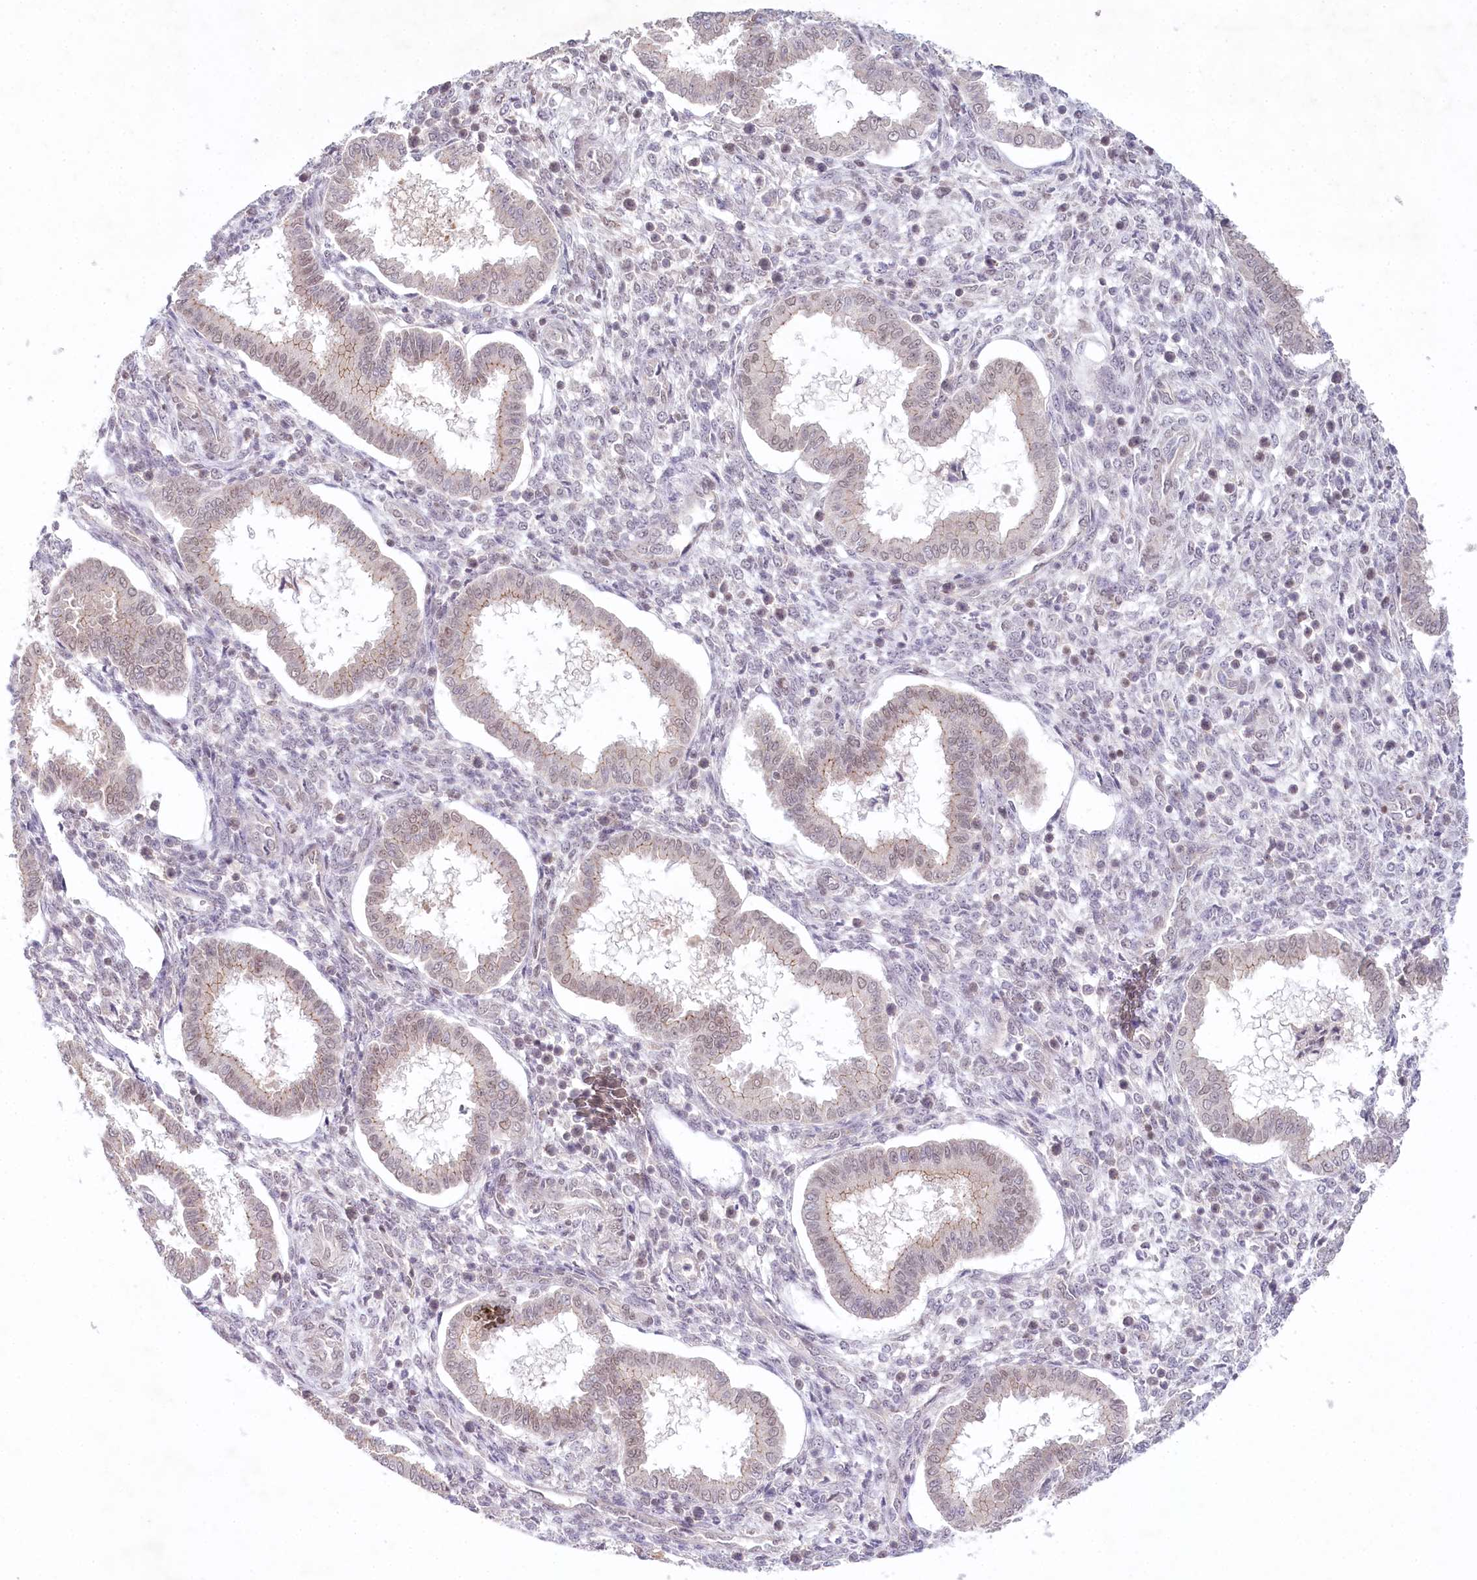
{"staining": {"intensity": "negative", "quantity": "none", "location": "none"}, "tissue": "endometrium", "cell_type": "Cells in endometrial stroma", "image_type": "normal", "snomed": [{"axis": "morphology", "description": "Normal tissue, NOS"}, {"axis": "topography", "description": "Endometrium"}], "caption": "Cells in endometrial stroma are negative for protein expression in benign human endometrium. (Stains: DAB immunohistochemistry (IHC) with hematoxylin counter stain, Microscopy: brightfield microscopy at high magnification).", "gene": "AMTN", "patient": {"sex": "female", "age": 24}}